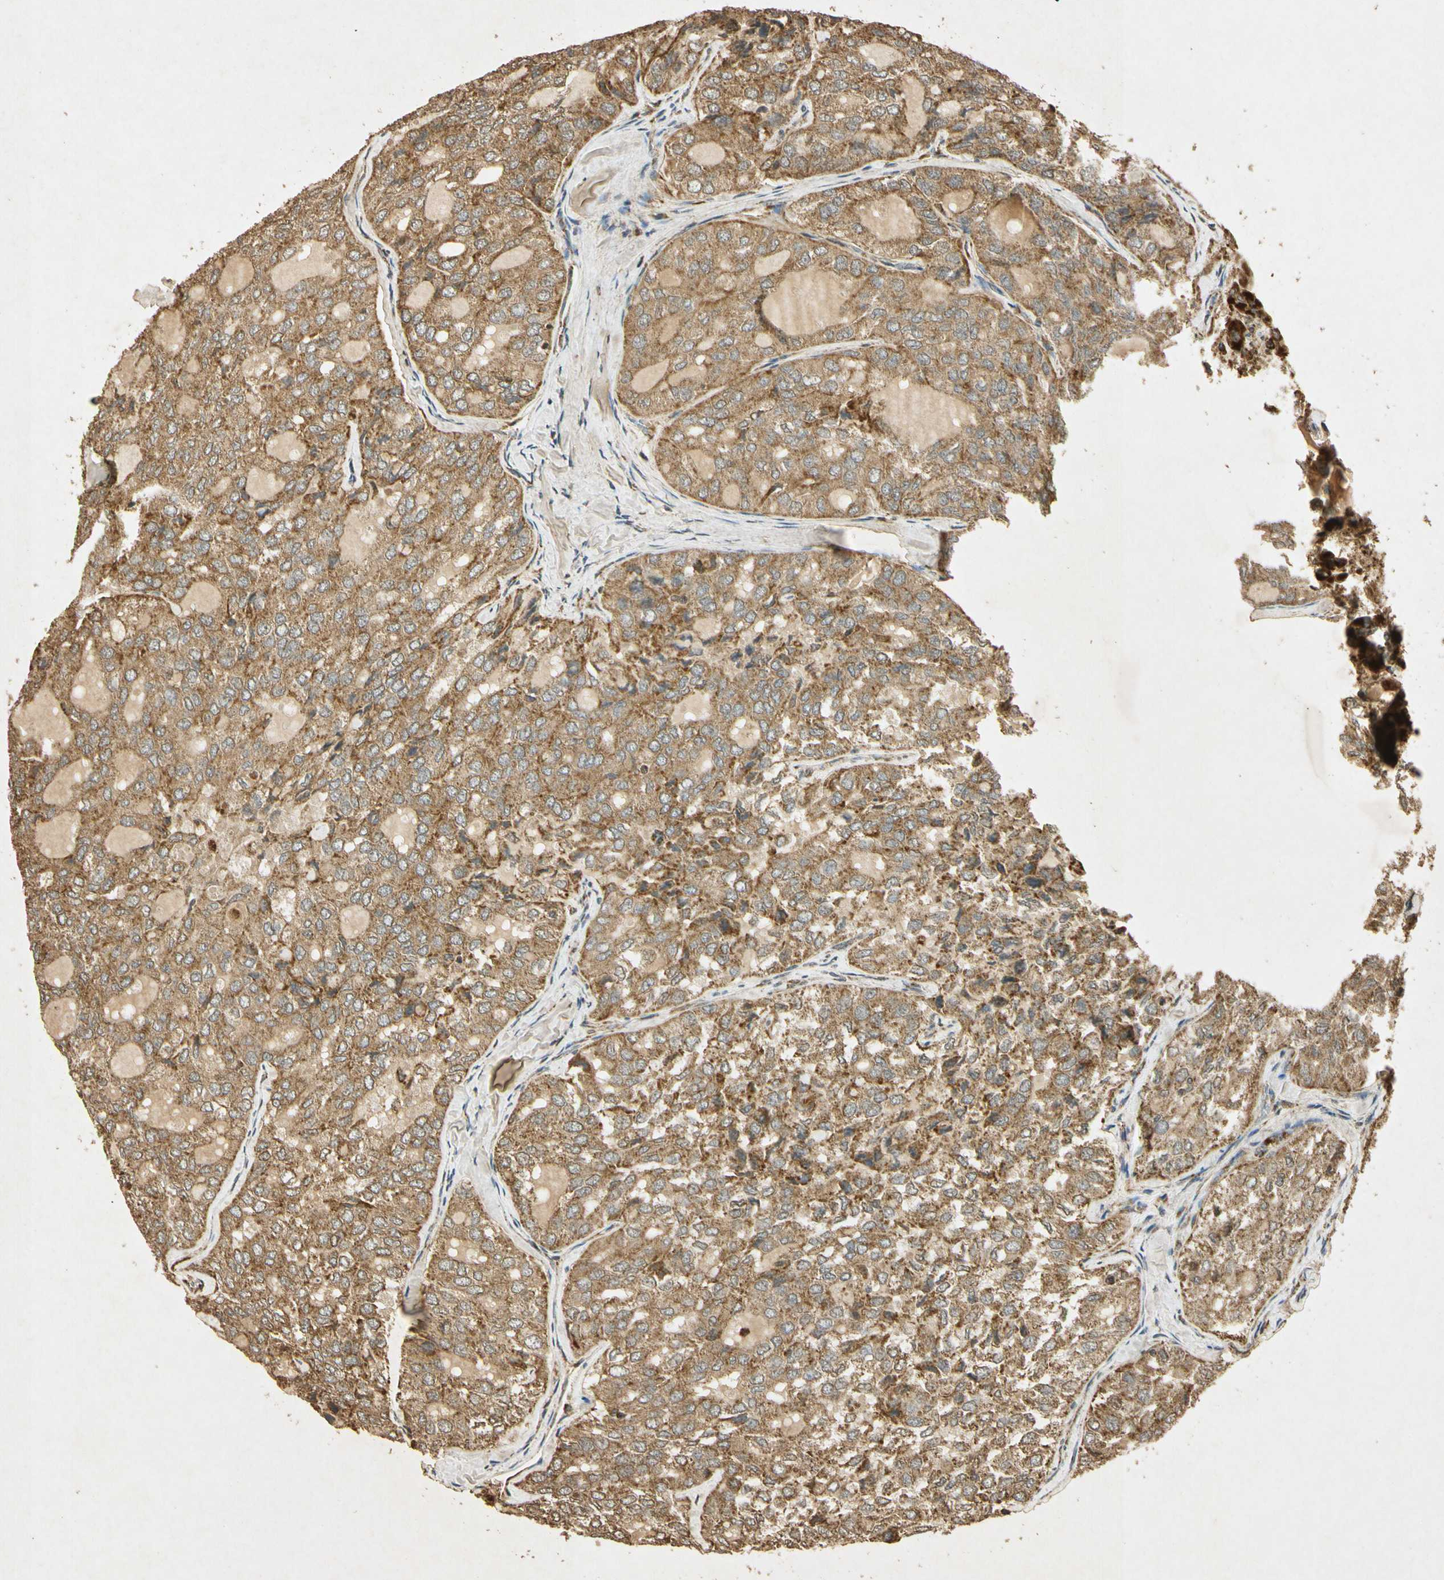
{"staining": {"intensity": "moderate", "quantity": ">75%", "location": "cytoplasmic/membranous"}, "tissue": "thyroid cancer", "cell_type": "Tumor cells", "image_type": "cancer", "snomed": [{"axis": "morphology", "description": "Follicular adenoma carcinoma, NOS"}, {"axis": "topography", "description": "Thyroid gland"}], "caption": "A brown stain labels moderate cytoplasmic/membranous staining of a protein in human thyroid cancer (follicular adenoma carcinoma) tumor cells.", "gene": "PRDX3", "patient": {"sex": "male", "age": 75}}